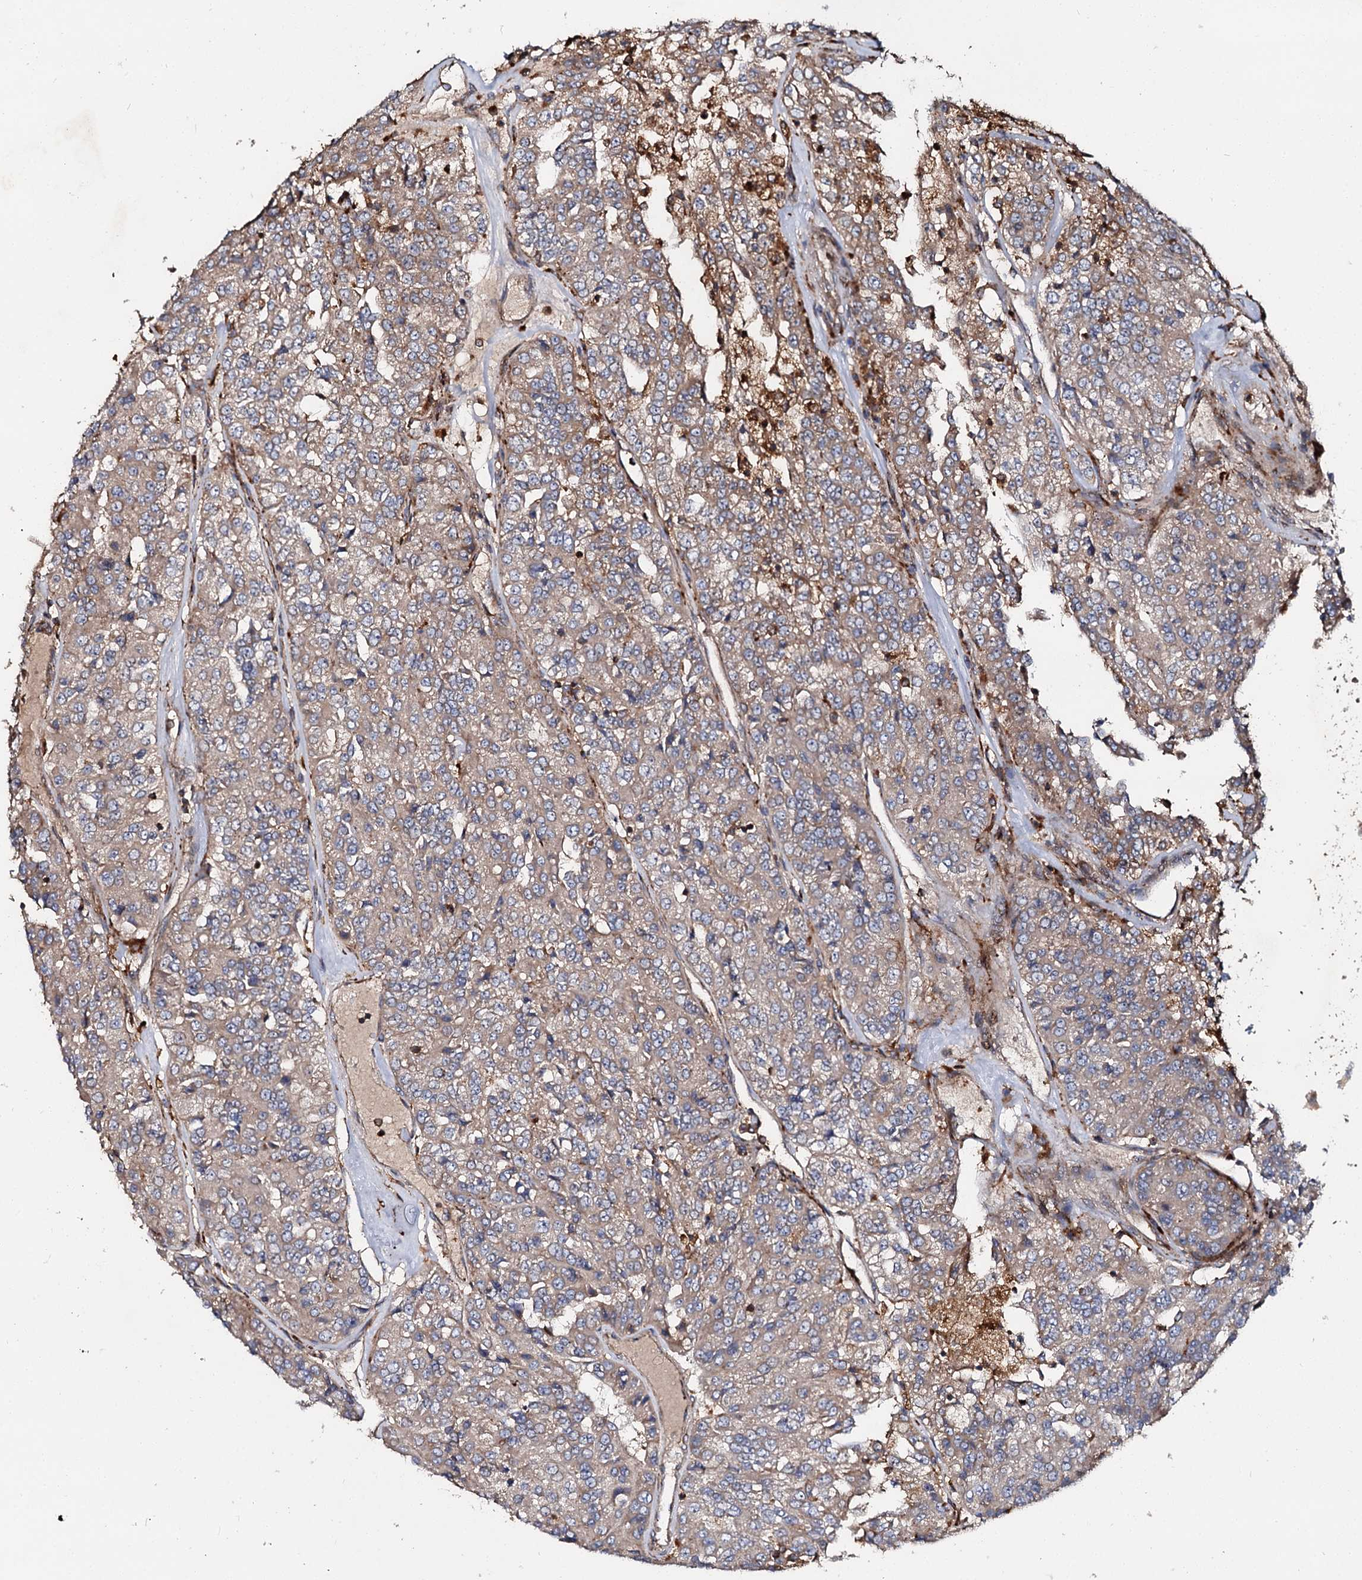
{"staining": {"intensity": "weak", "quantity": "25%-75%", "location": "cytoplasmic/membranous"}, "tissue": "renal cancer", "cell_type": "Tumor cells", "image_type": "cancer", "snomed": [{"axis": "morphology", "description": "Adenocarcinoma, NOS"}, {"axis": "topography", "description": "Kidney"}], "caption": "This micrograph demonstrates IHC staining of adenocarcinoma (renal), with low weak cytoplasmic/membranous staining in approximately 25%-75% of tumor cells.", "gene": "WDR73", "patient": {"sex": "female", "age": 63}}